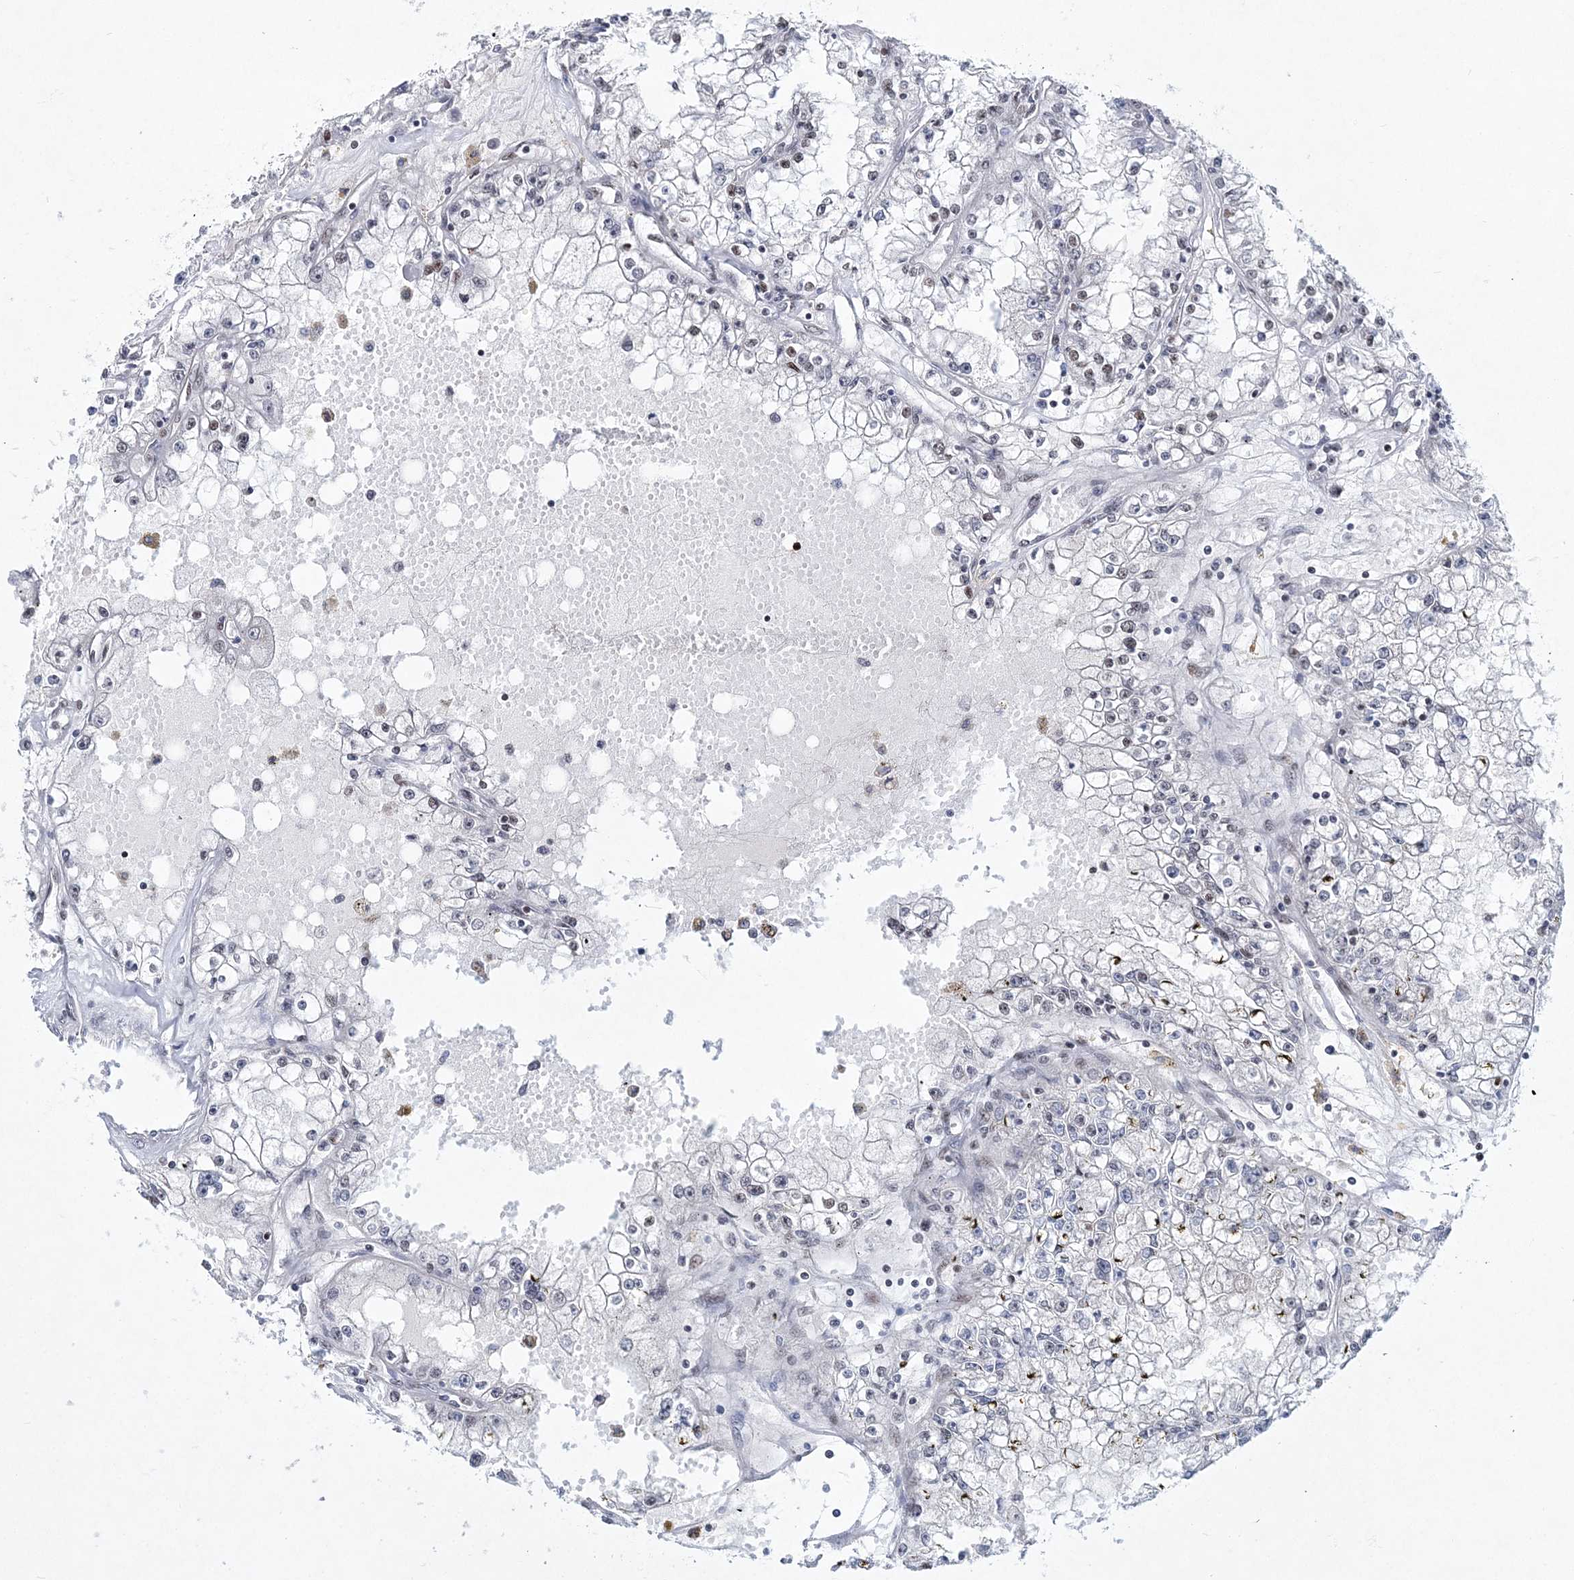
{"staining": {"intensity": "weak", "quantity": "<25%", "location": "nuclear"}, "tissue": "renal cancer", "cell_type": "Tumor cells", "image_type": "cancer", "snomed": [{"axis": "morphology", "description": "Adenocarcinoma, NOS"}, {"axis": "topography", "description": "Kidney"}], "caption": "Protein analysis of renal cancer displays no significant expression in tumor cells.", "gene": "LRRFIP2", "patient": {"sex": "male", "age": 56}}